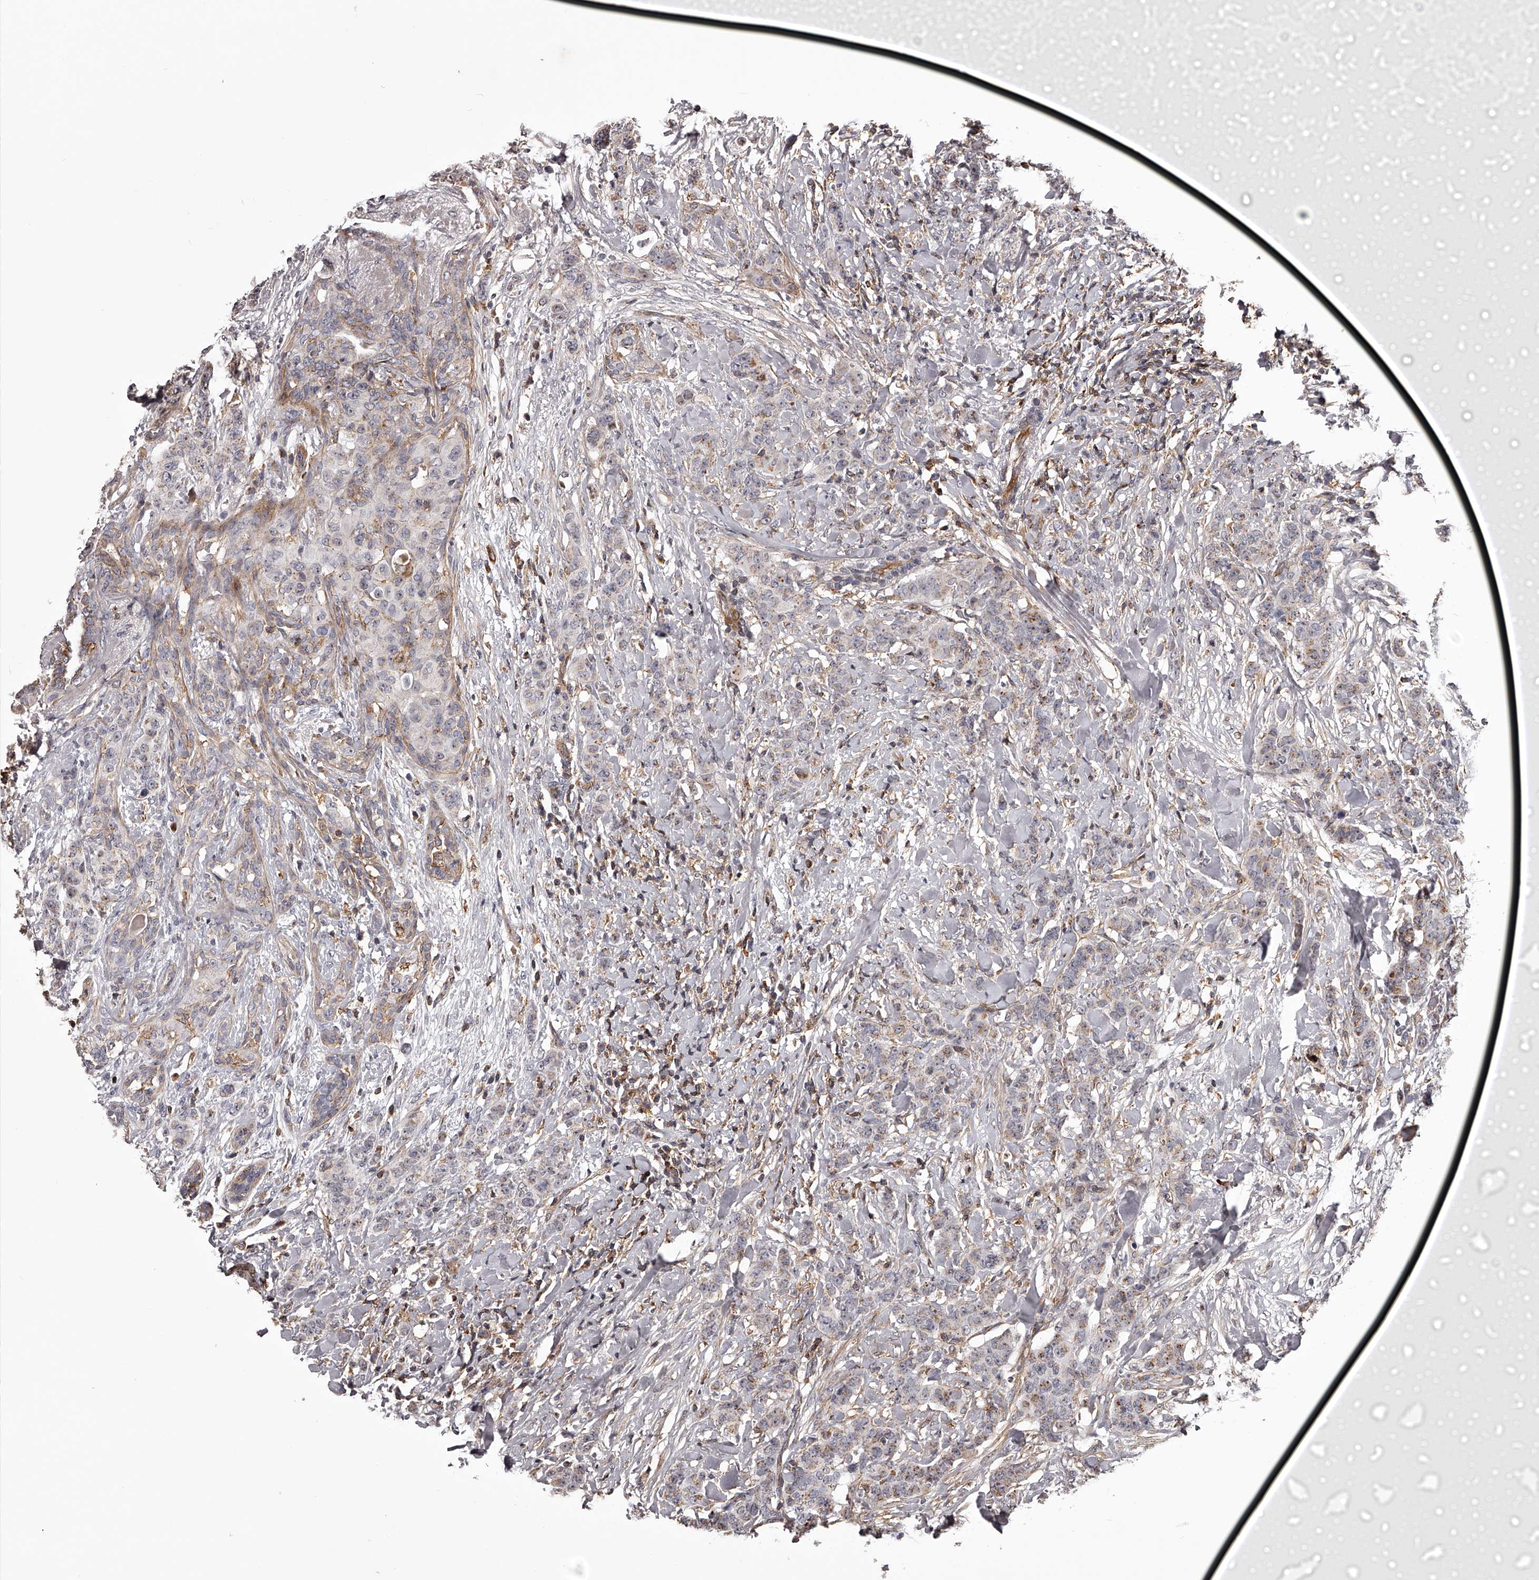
{"staining": {"intensity": "weak", "quantity": "25%-75%", "location": "cytoplasmic/membranous"}, "tissue": "breast cancer", "cell_type": "Tumor cells", "image_type": "cancer", "snomed": [{"axis": "morphology", "description": "Duct carcinoma"}, {"axis": "topography", "description": "Breast"}], "caption": "High-power microscopy captured an IHC histopathology image of intraductal carcinoma (breast), revealing weak cytoplasmic/membranous positivity in about 25%-75% of tumor cells.", "gene": "RRP36", "patient": {"sex": "female", "age": 40}}